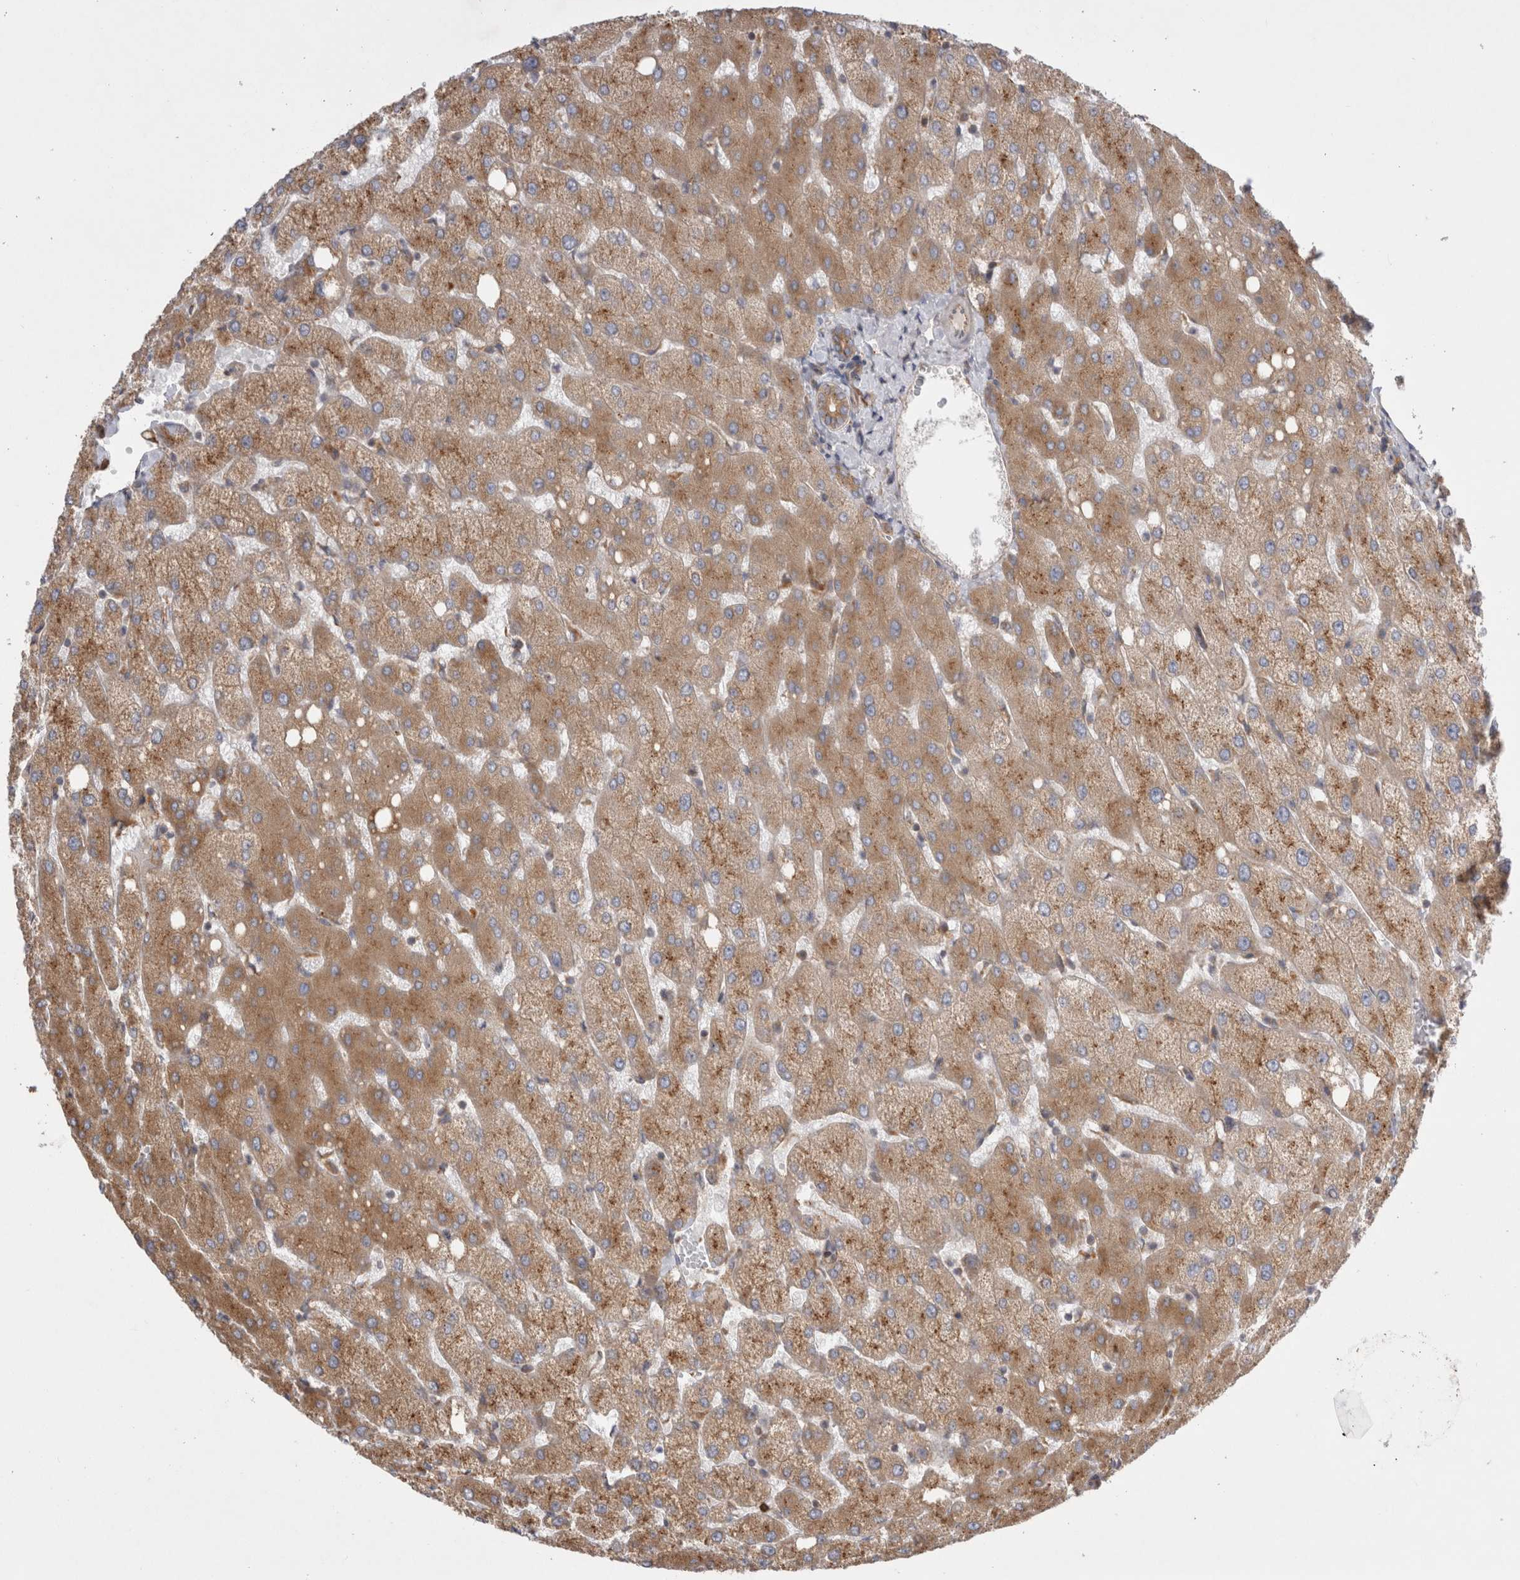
{"staining": {"intensity": "moderate", "quantity": ">75%", "location": "cytoplasmic/membranous"}, "tissue": "liver", "cell_type": "Cholangiocytes", "image_type": "normal", "snomed": [{"axis": "morphology", "description": "Normal tissue, NOS"}, {"axis": "topography", "description": "Liver"}], "caption": "Brown immunohistochemical staining in unremarkable human liver displays moderate cytoplasmic/membranous expression in approximately >75% of cholangiocytes. Nuclei are stained in blue.", "gene": "PDCD10", "patient": {"sex": "female", "age": 54}}